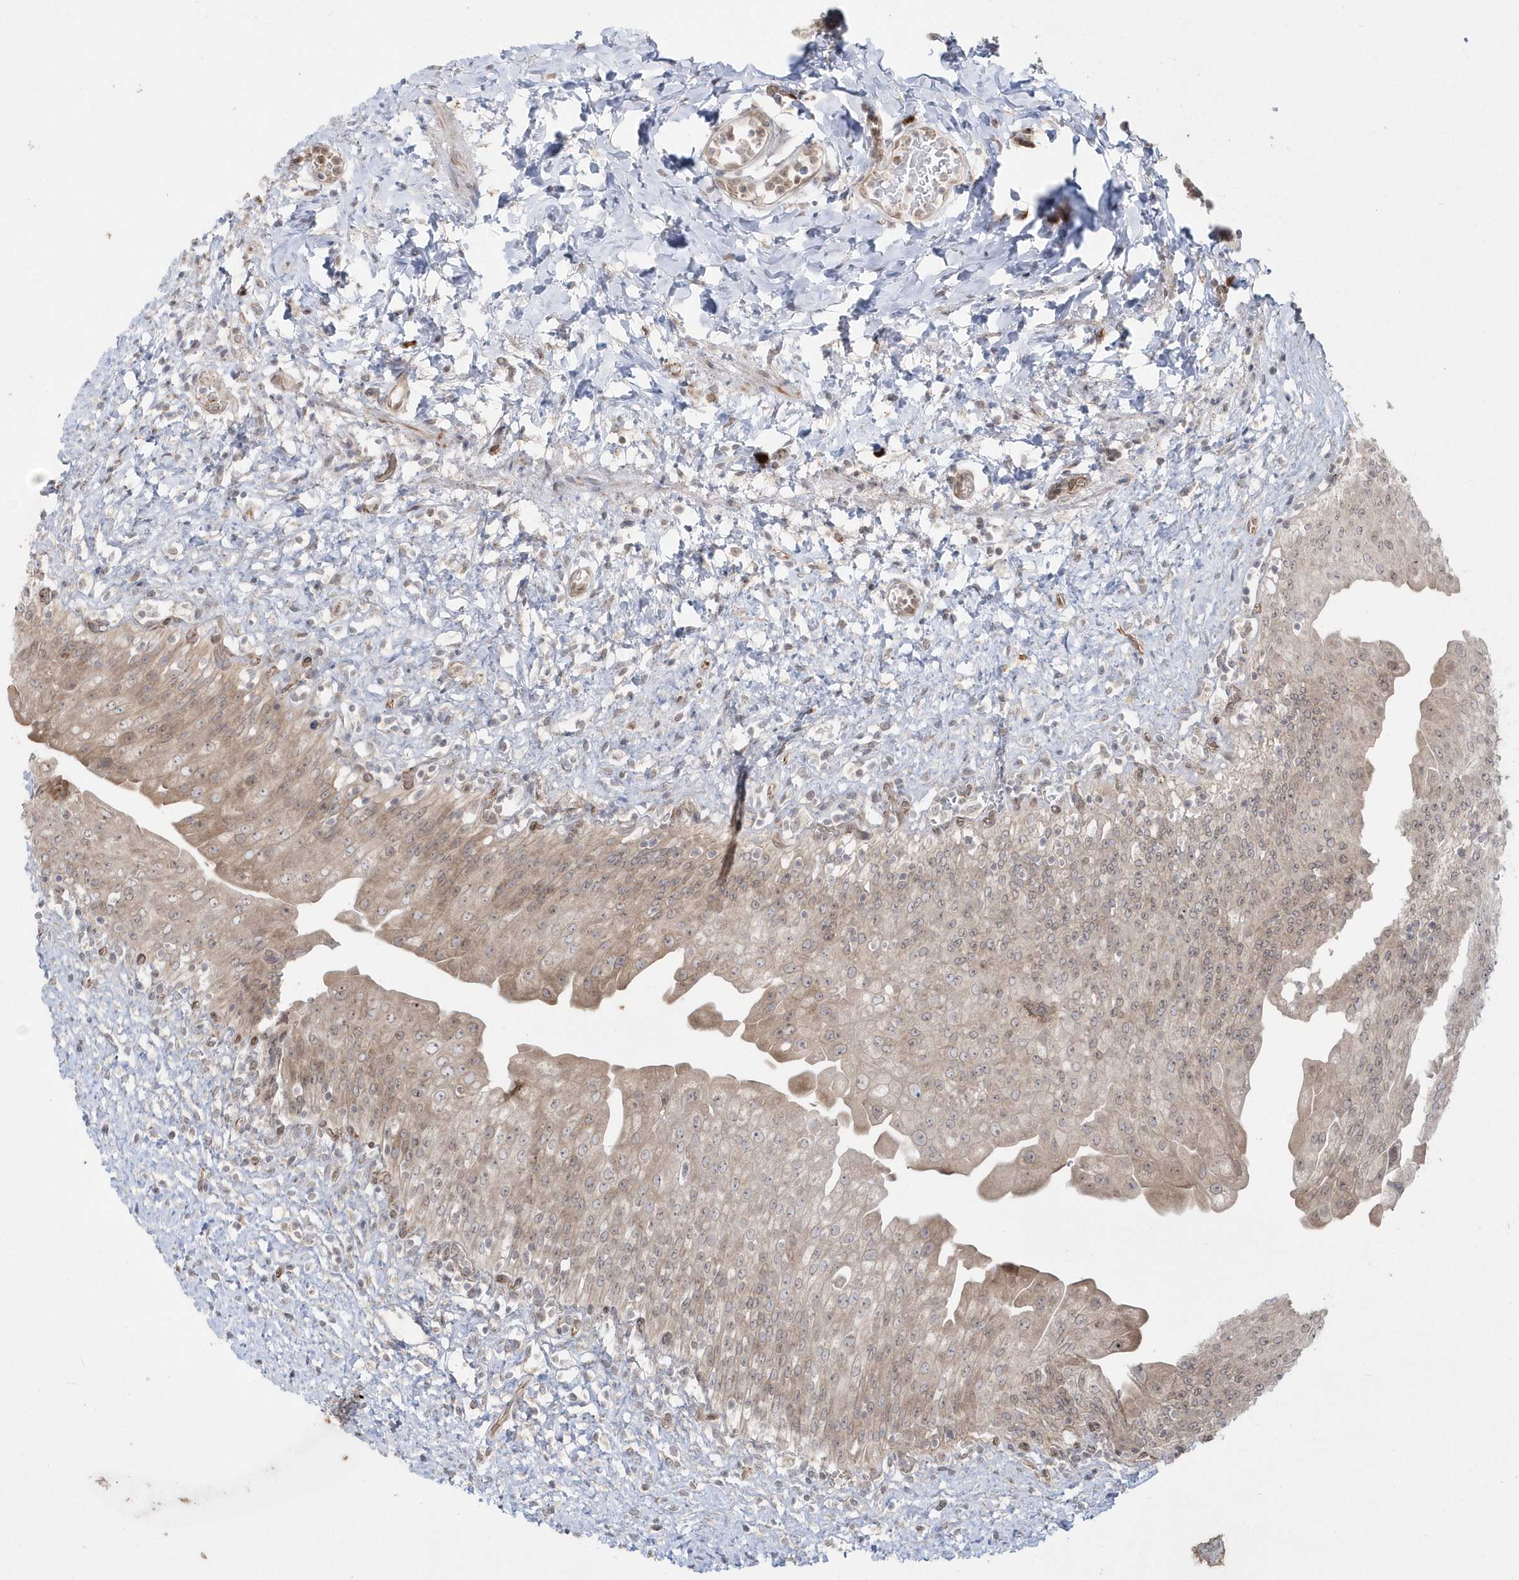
{"staining": {"intensity": "weak", "quantity": "25%-75%", "location": "cytoplasmic/membranous"}, "tissue": "urinary bladder", "cell_type": "Urothelial cells", "image_type": "normal", "snomed": [{"axis": "morphology", "description": "Normal tissue, NOS"}, {"axis": "topography", "description": "Urinary bladder"}], "caption": "Protein staining exhibits weak cytoplasmic/membranous positivity in approximately 25%-75% of urothelial cells in normal urinary bladder. The staining was performed using DAB to visualize the protein expression in brown, while the nuclei were stained in blue with hematoxylin (Magnification: 20x).", "gene": "DHX57", "patient": {"sex": "female", "age": 27}}